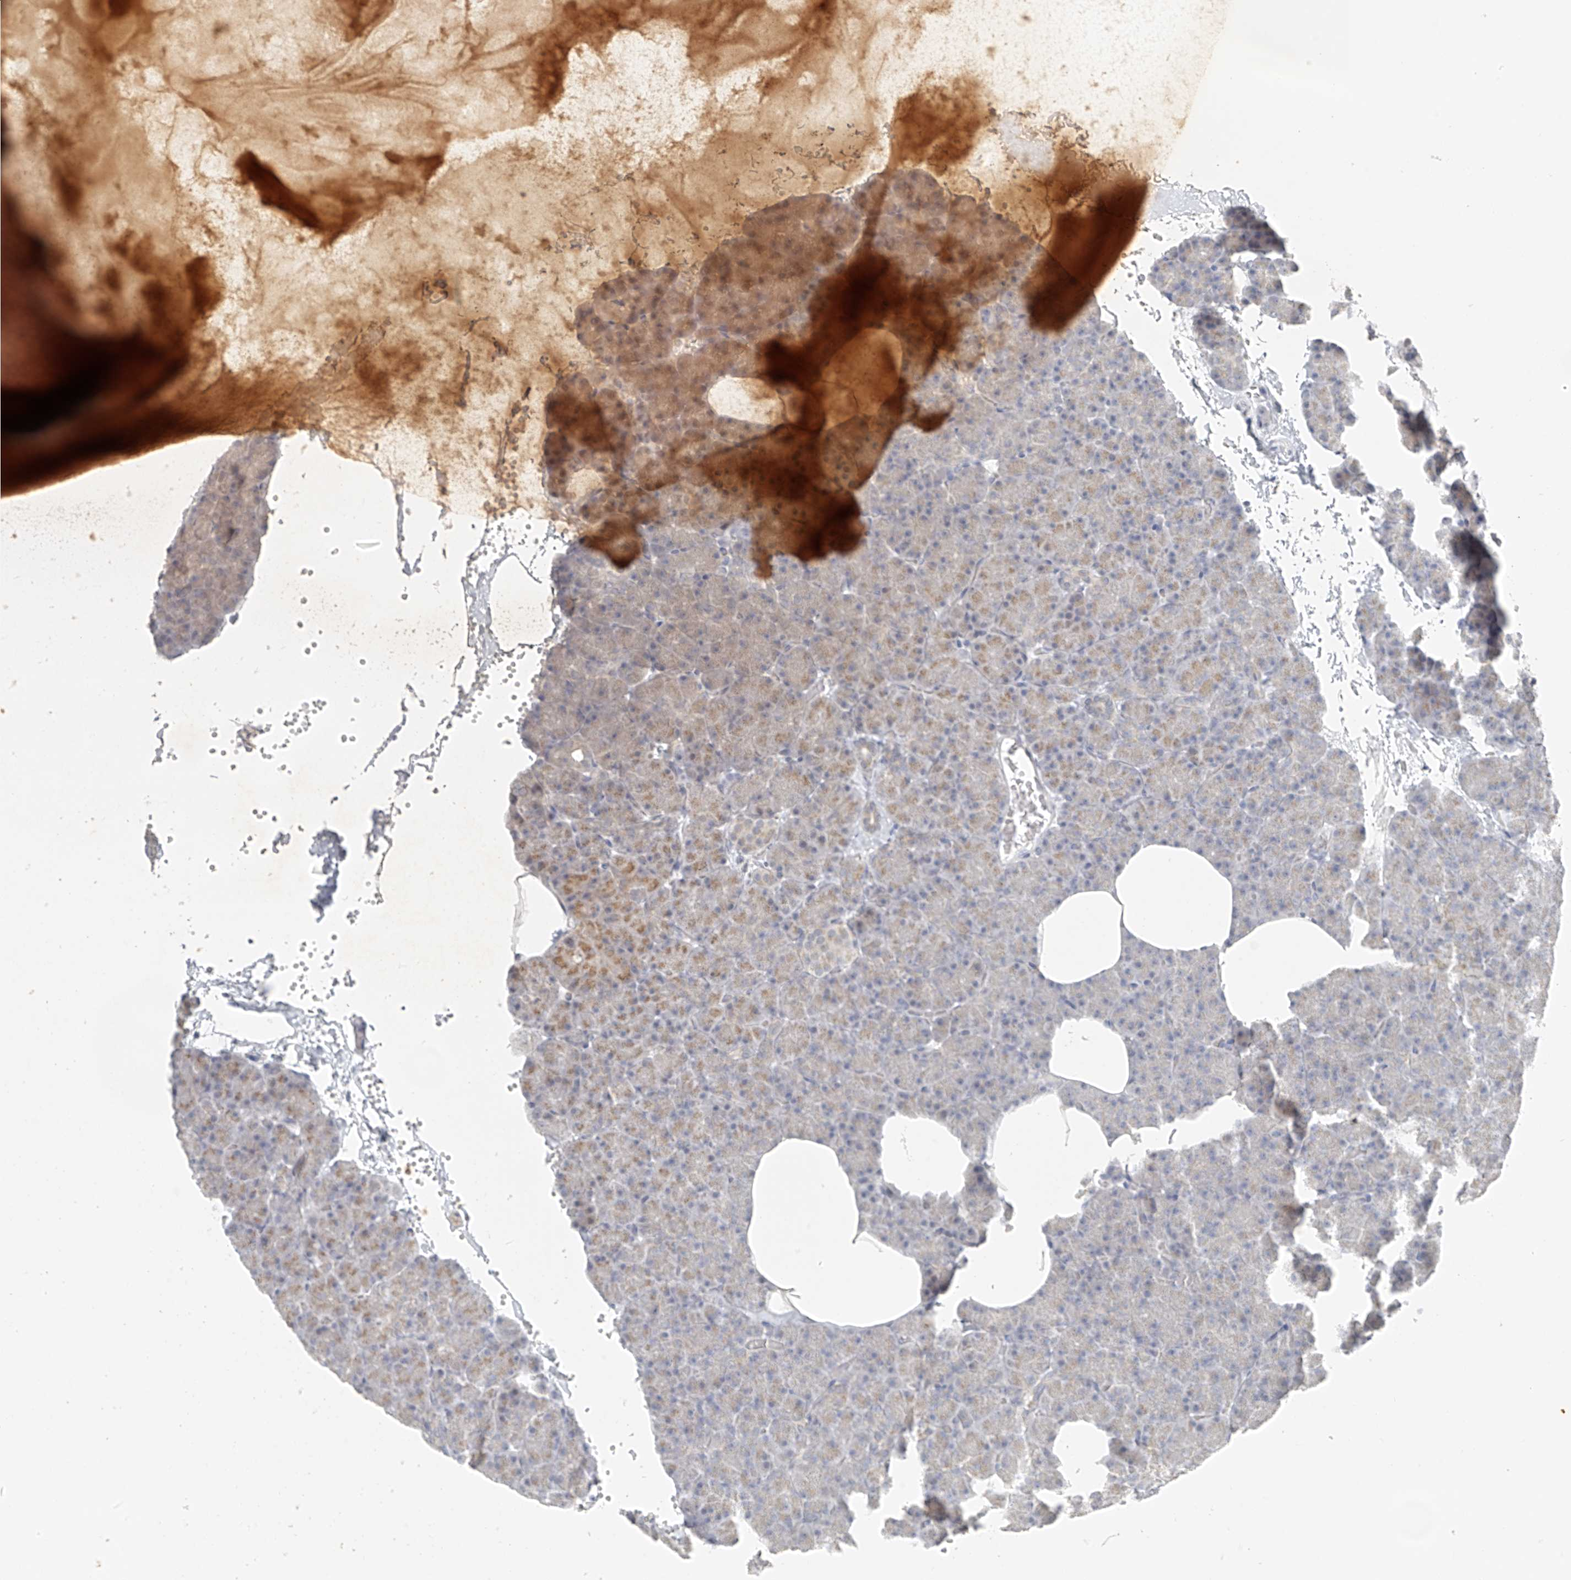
{"staining": {"intensity": "weak", "quantity": "<25%", "location": "cytoplasmic/membranous"}, "tissue": "pancreas", "cell_type": "Exocrine glandular cells", "image_type": "normal", "snomed": [{"axis": "morphology", "description": "Normal tissue, NOS"}, {"axis": "morphology", "description": "Carcinoid, malignant, NOS"}, {"axis": "topography", "description": "Pancreas"}], "caption": "This is an immunohistochemistry micrograph of unremarkable pancreas. There is no staining in exocrine glandular cells.", "gene": "DYRK1B", "patient": {"sex": "female", "age": 35}}